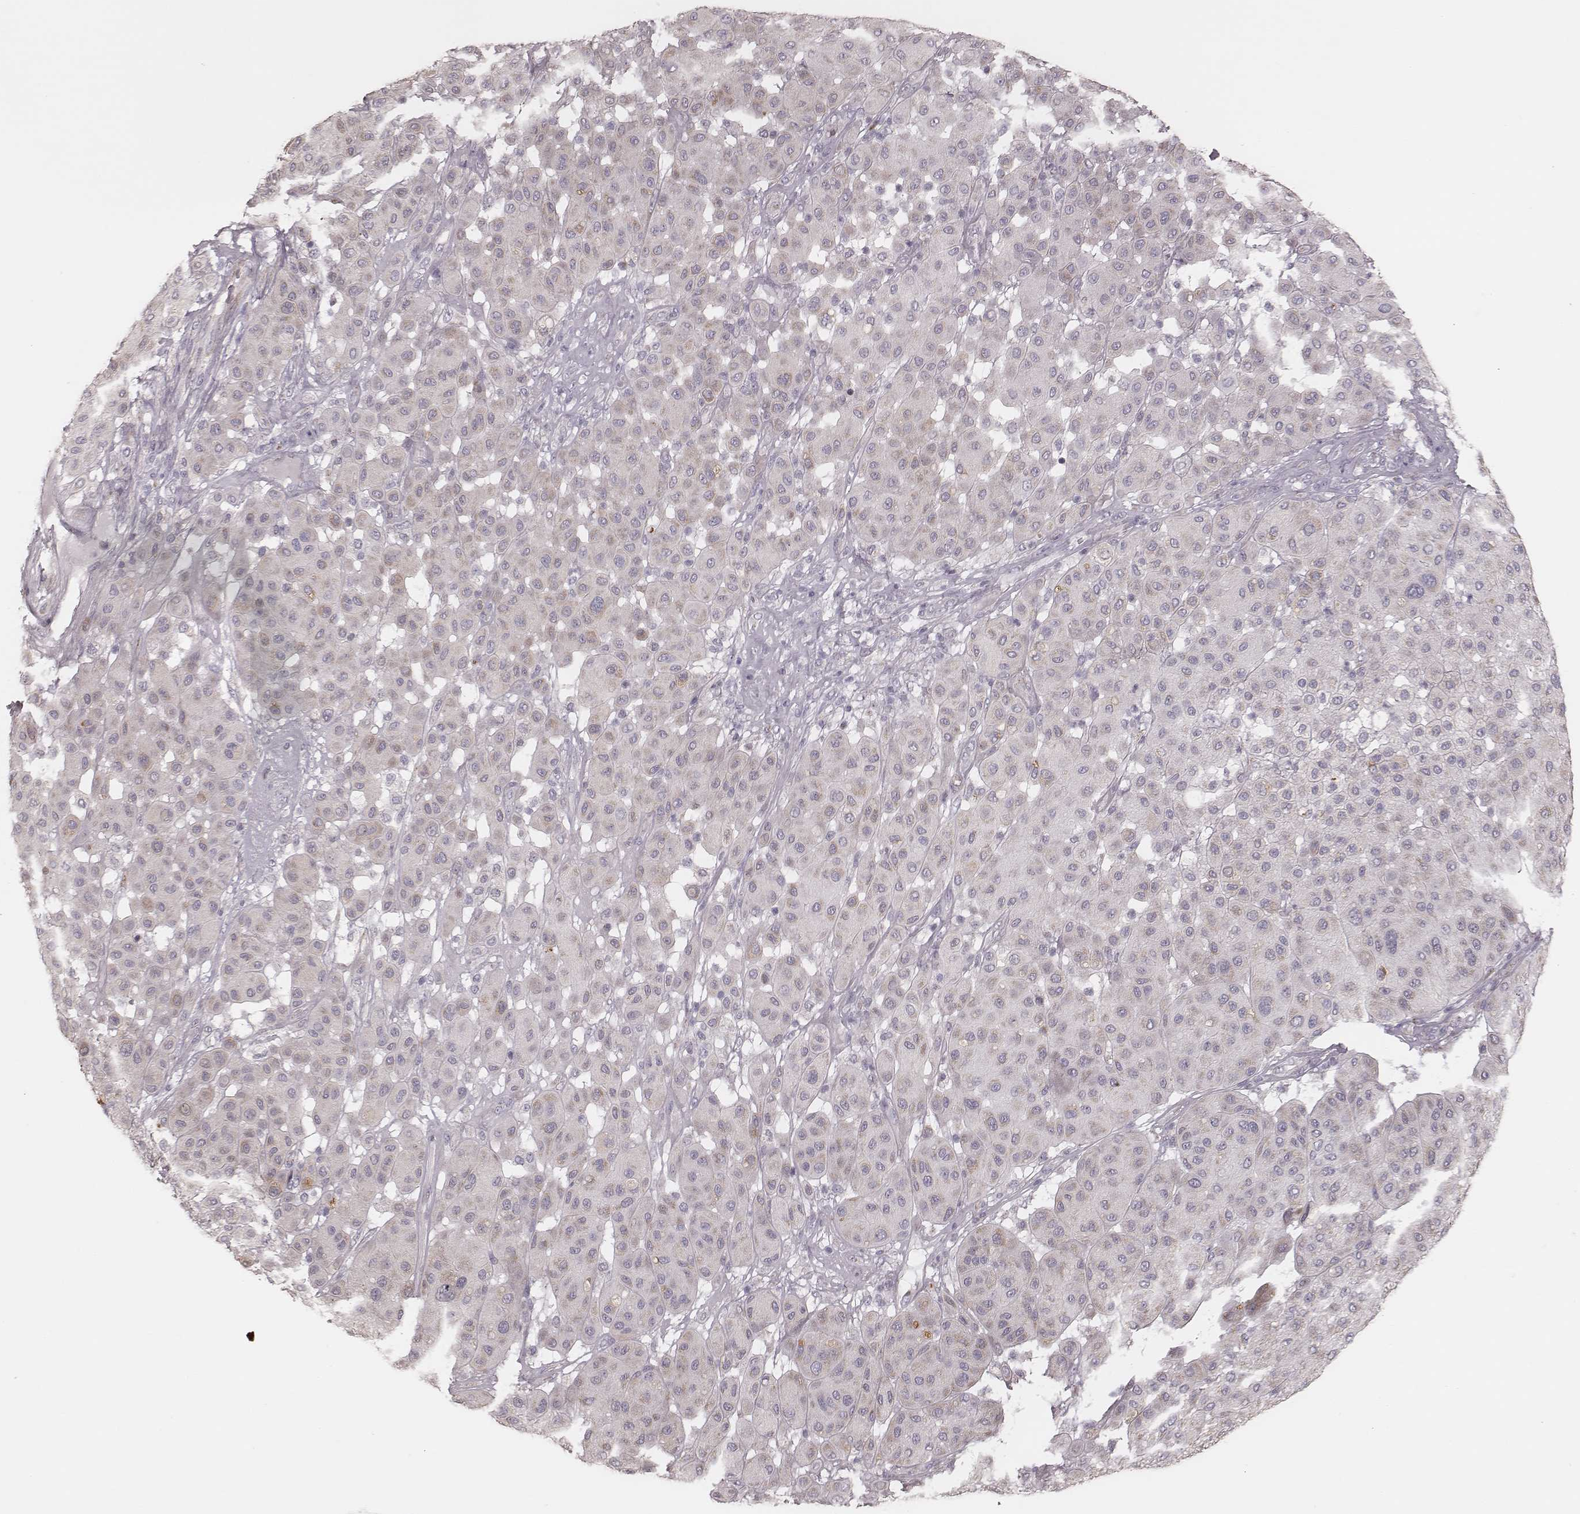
{"staining": {"intensity": "weak", "quantity": ">75%", "location": "cytoplasmic/membranous"}, "tissue": "melanoma", "cell_type": "Tumor cells", "image_type": "cancer", "snomed": [{"axis": "morphology", "description": "Malignant melanoma, Metastatic site"}, {"axis": "topography", "description": "Smooth muscle"}], "caption": "Tumor cells demonstrate weak cytoplasmic/membranous staining in approximately >75% of cells in melanoma.", "gene": "KIF5C", "patient": {"sex": "male", "age": 41}}